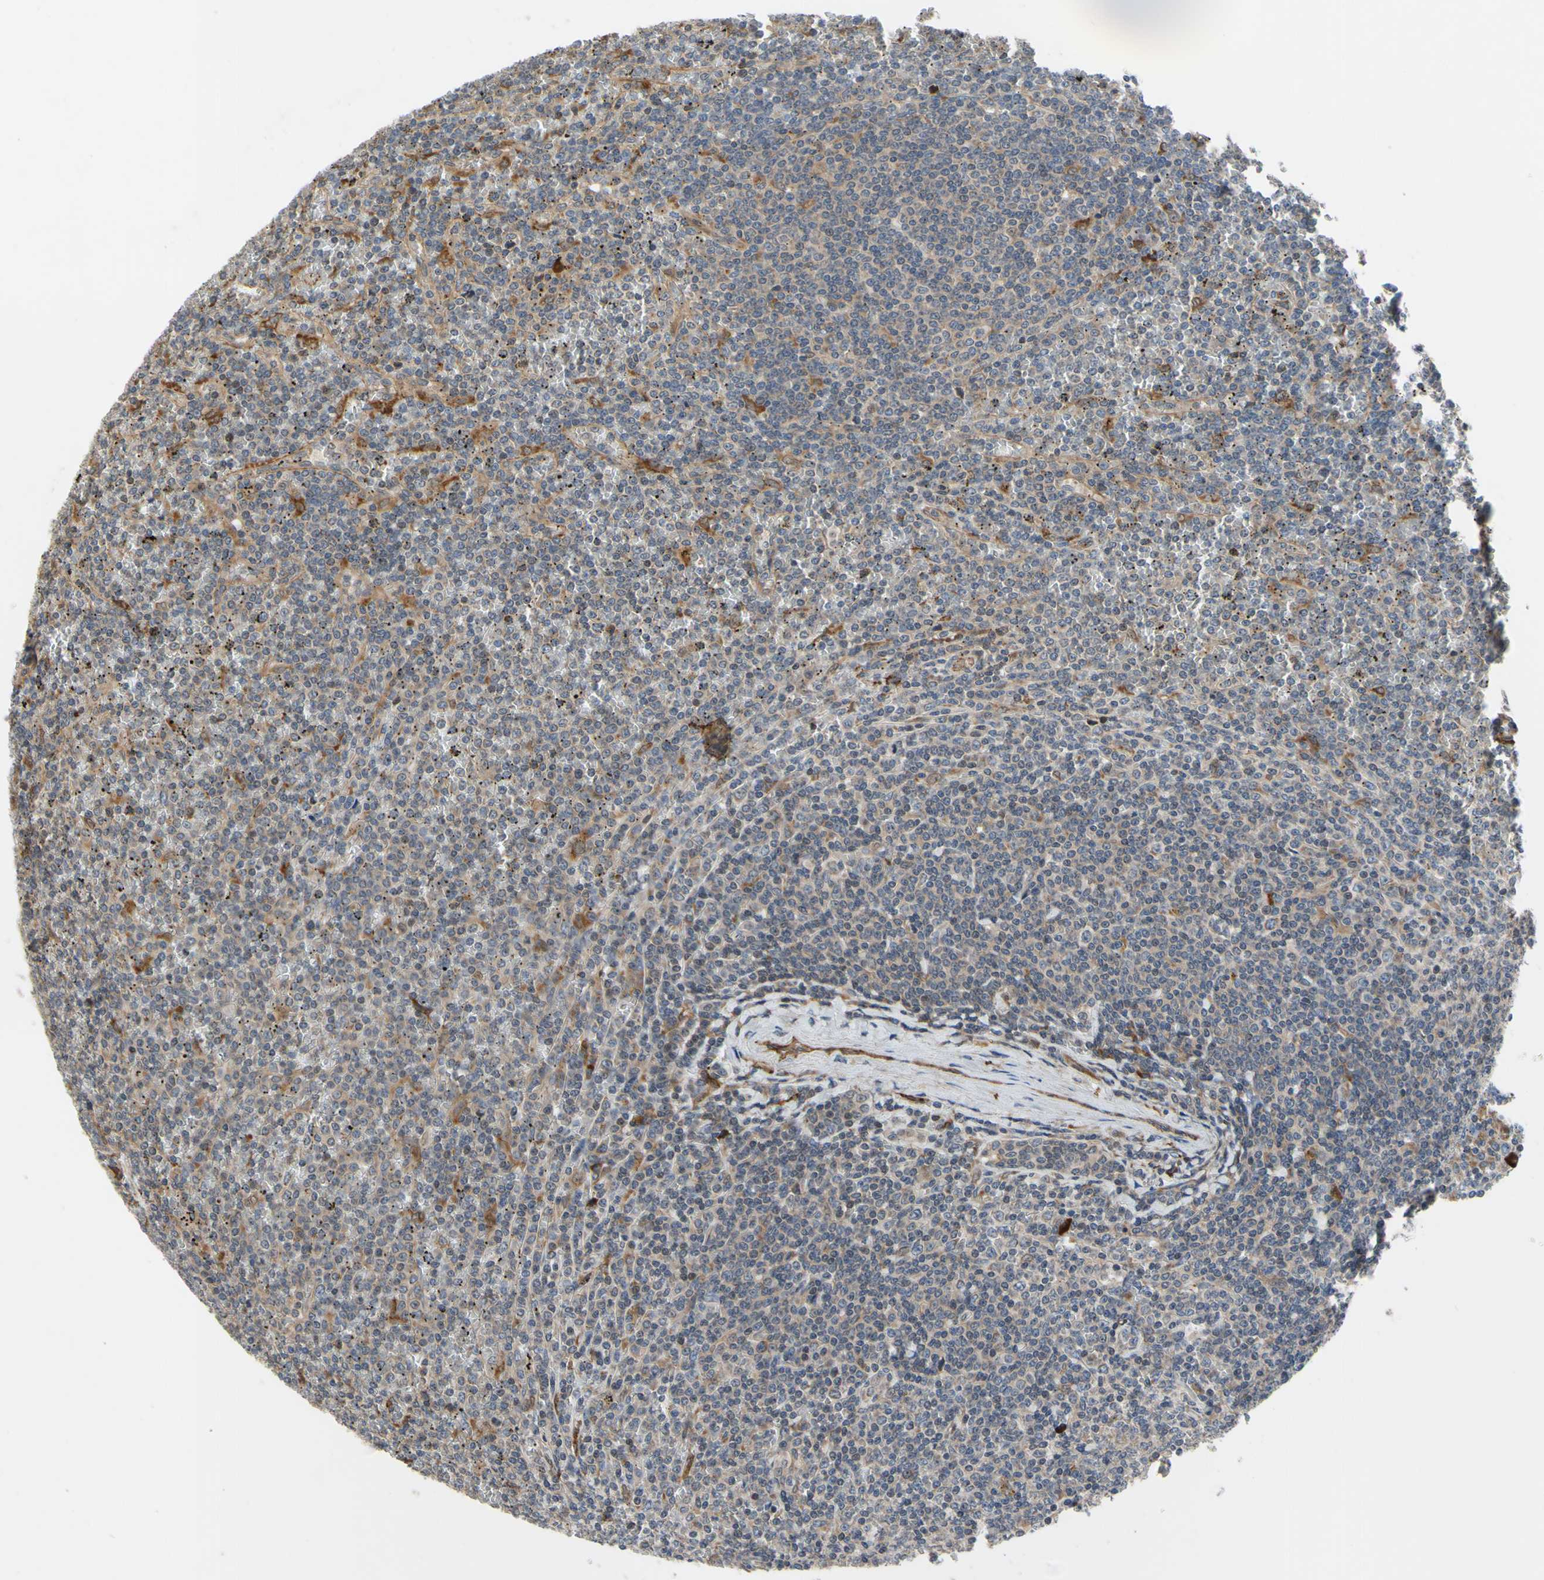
{"staining": {"intensity": "weak", "quantity": "25%-75%", "location": "cytoplasmic/membranous"}, "tissue": "lymphoma", "cell_type": "Tumor cells", "image_type": "cancer", "snomed": [{"axis": "morphology", "description": "Malignant lymphoma, non-Hodgkin's type, Low grade"}, {"axis": "topography", "description": "Spleen"}], "caption": "Weak cytoplasmic/membranous positivity for a protein is seen in about 25%-75% of tumor cells of malignant lymphoma, non-Hodgkin's type (low-grade) using IHC.", "gene": "XIAP", "patient": {"sex": "female", "age": 19}}